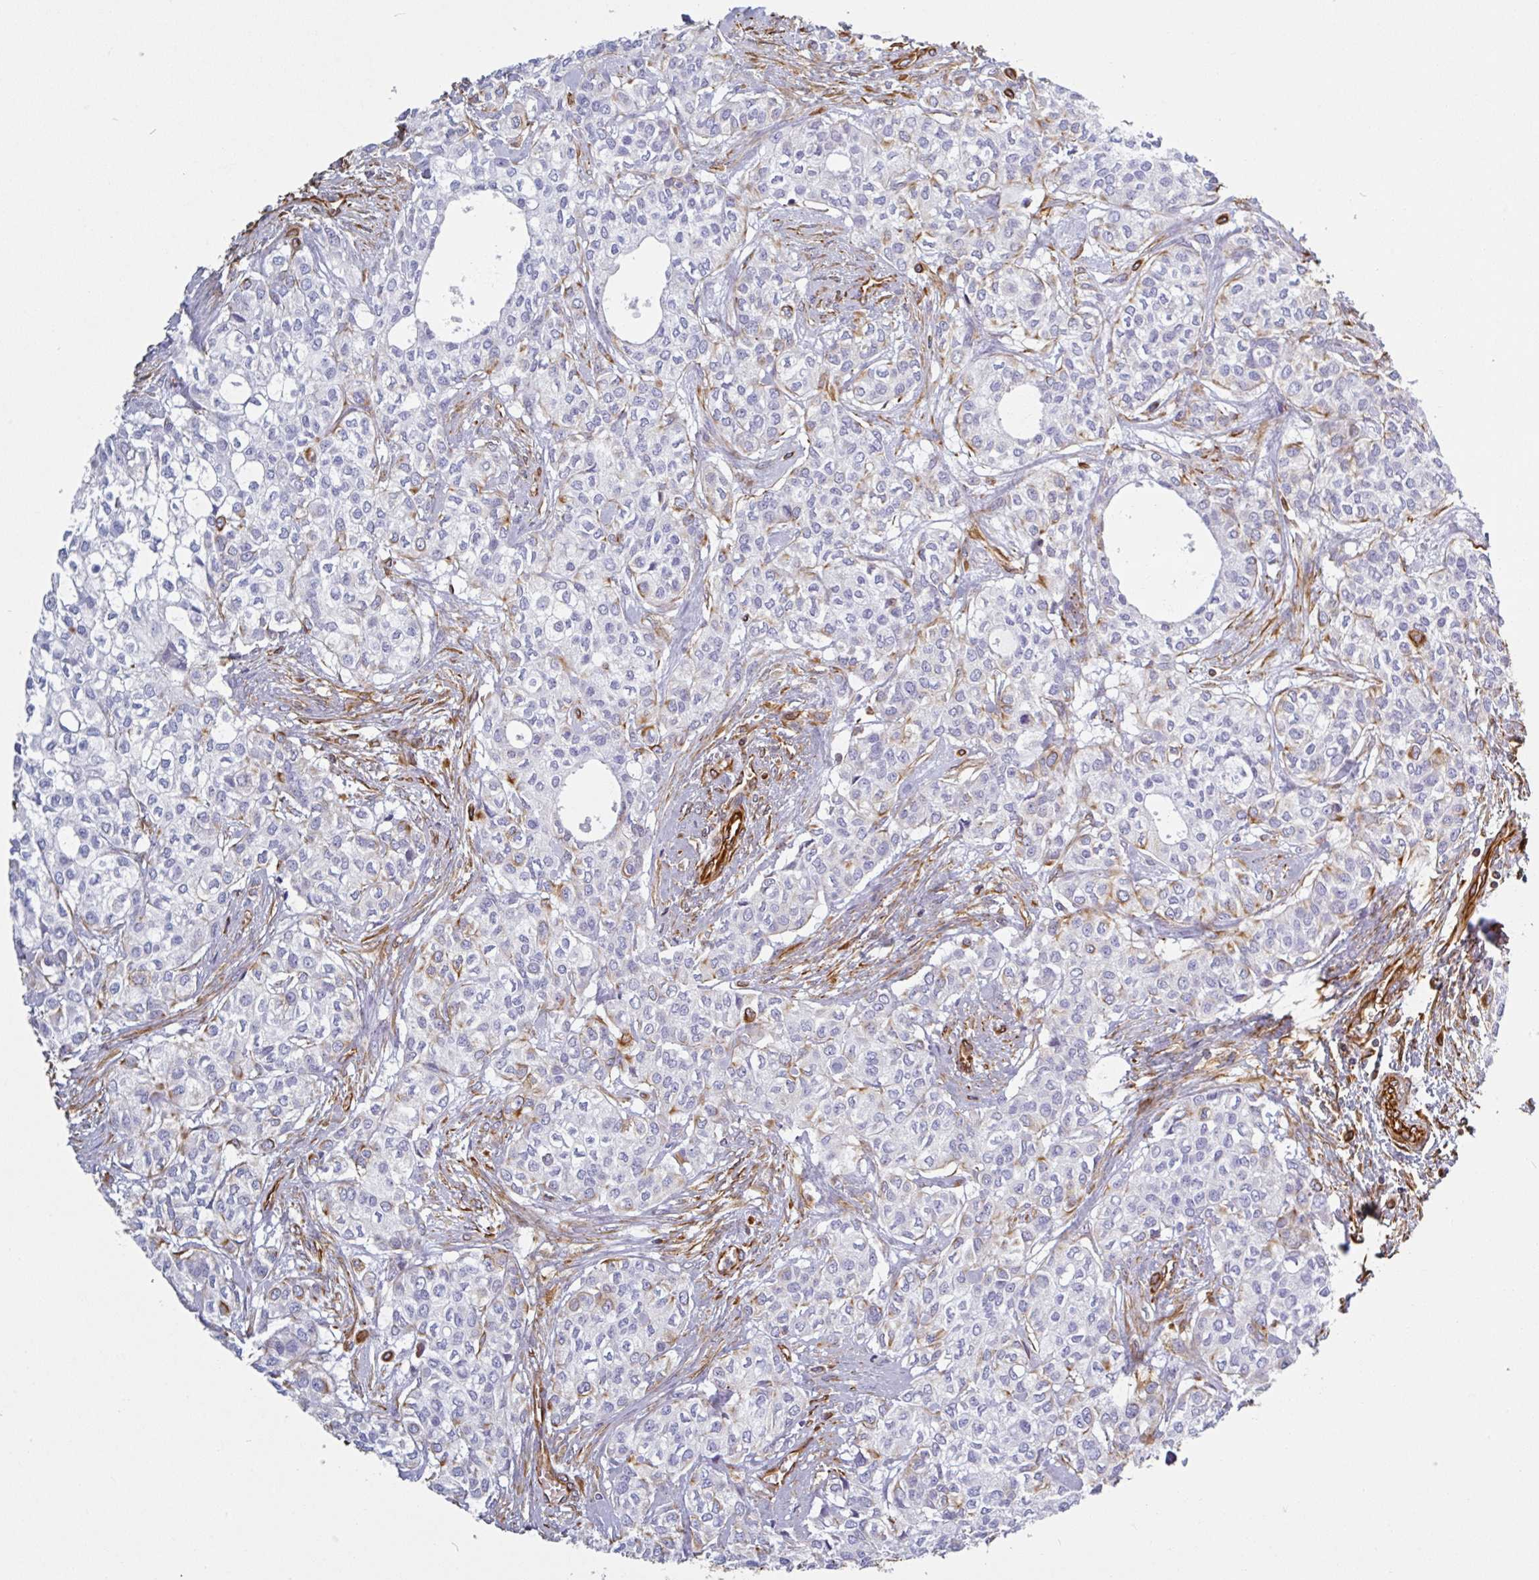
{"staining": {"intensity": "negative", "quantity": "none", "location": "none"}, "tissue": "head and neck cancer", "cell_type": "Tumor cells", "image_type": "cancer", "snomed": [{"axis": "morphology", "description": "Adenocarcinoma, NOS"}, {"axis": "topography", "description": "Head-Neck"}], "caption": "Immunohistochemistry (IHC) photomicrograph of neoplastic tissue: human head and neck cancer stained with DAB demonstrates no significant protein expression in tumor cells.", "gene": "PPFIA1", "patient": {"sex": "male", "age": 81}}